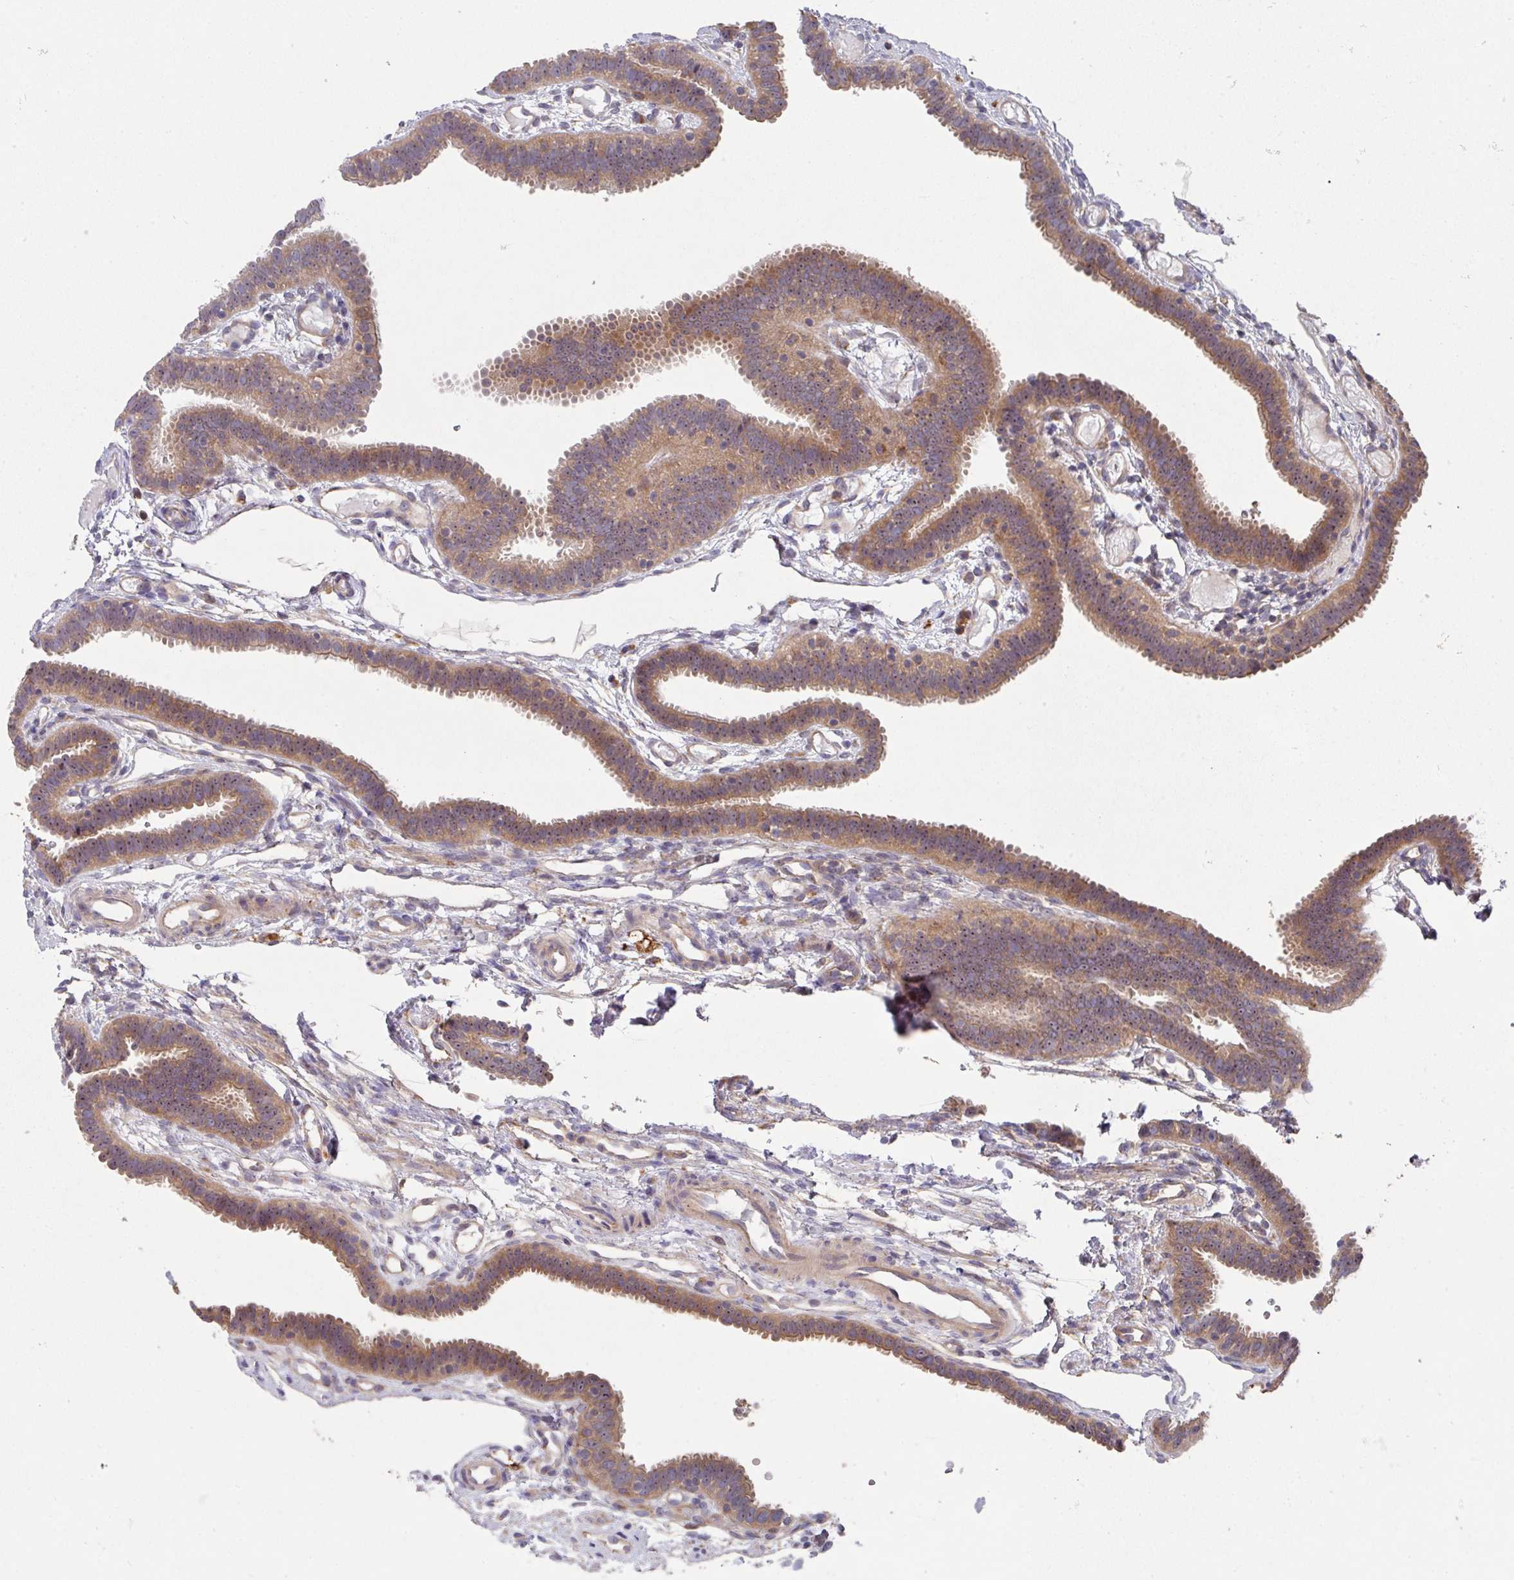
{"staining": {"intensity": "moderate", "quantity": "25%-75%", "location": "cytoplasmic/membranous"}, "tissue": "fallopian tube", "cell_type": "Glandular cells", "image_type": "normal", "snomed": [{"axis": "morphology", "description": "Normal tissue, NOS"}, {"axis": "topography", "description": "Fallopian tube"}], "caption": "Immunohistochemistry micrograph of normal human fallopian tube stained for a protein (brown), which shows medium levels of moderate cytoplasmic/membranous positivity in approximately 25%-75% of glandular cells.", "gene": "TRIM14", "patient": {"sex": "female", "age": 37}}